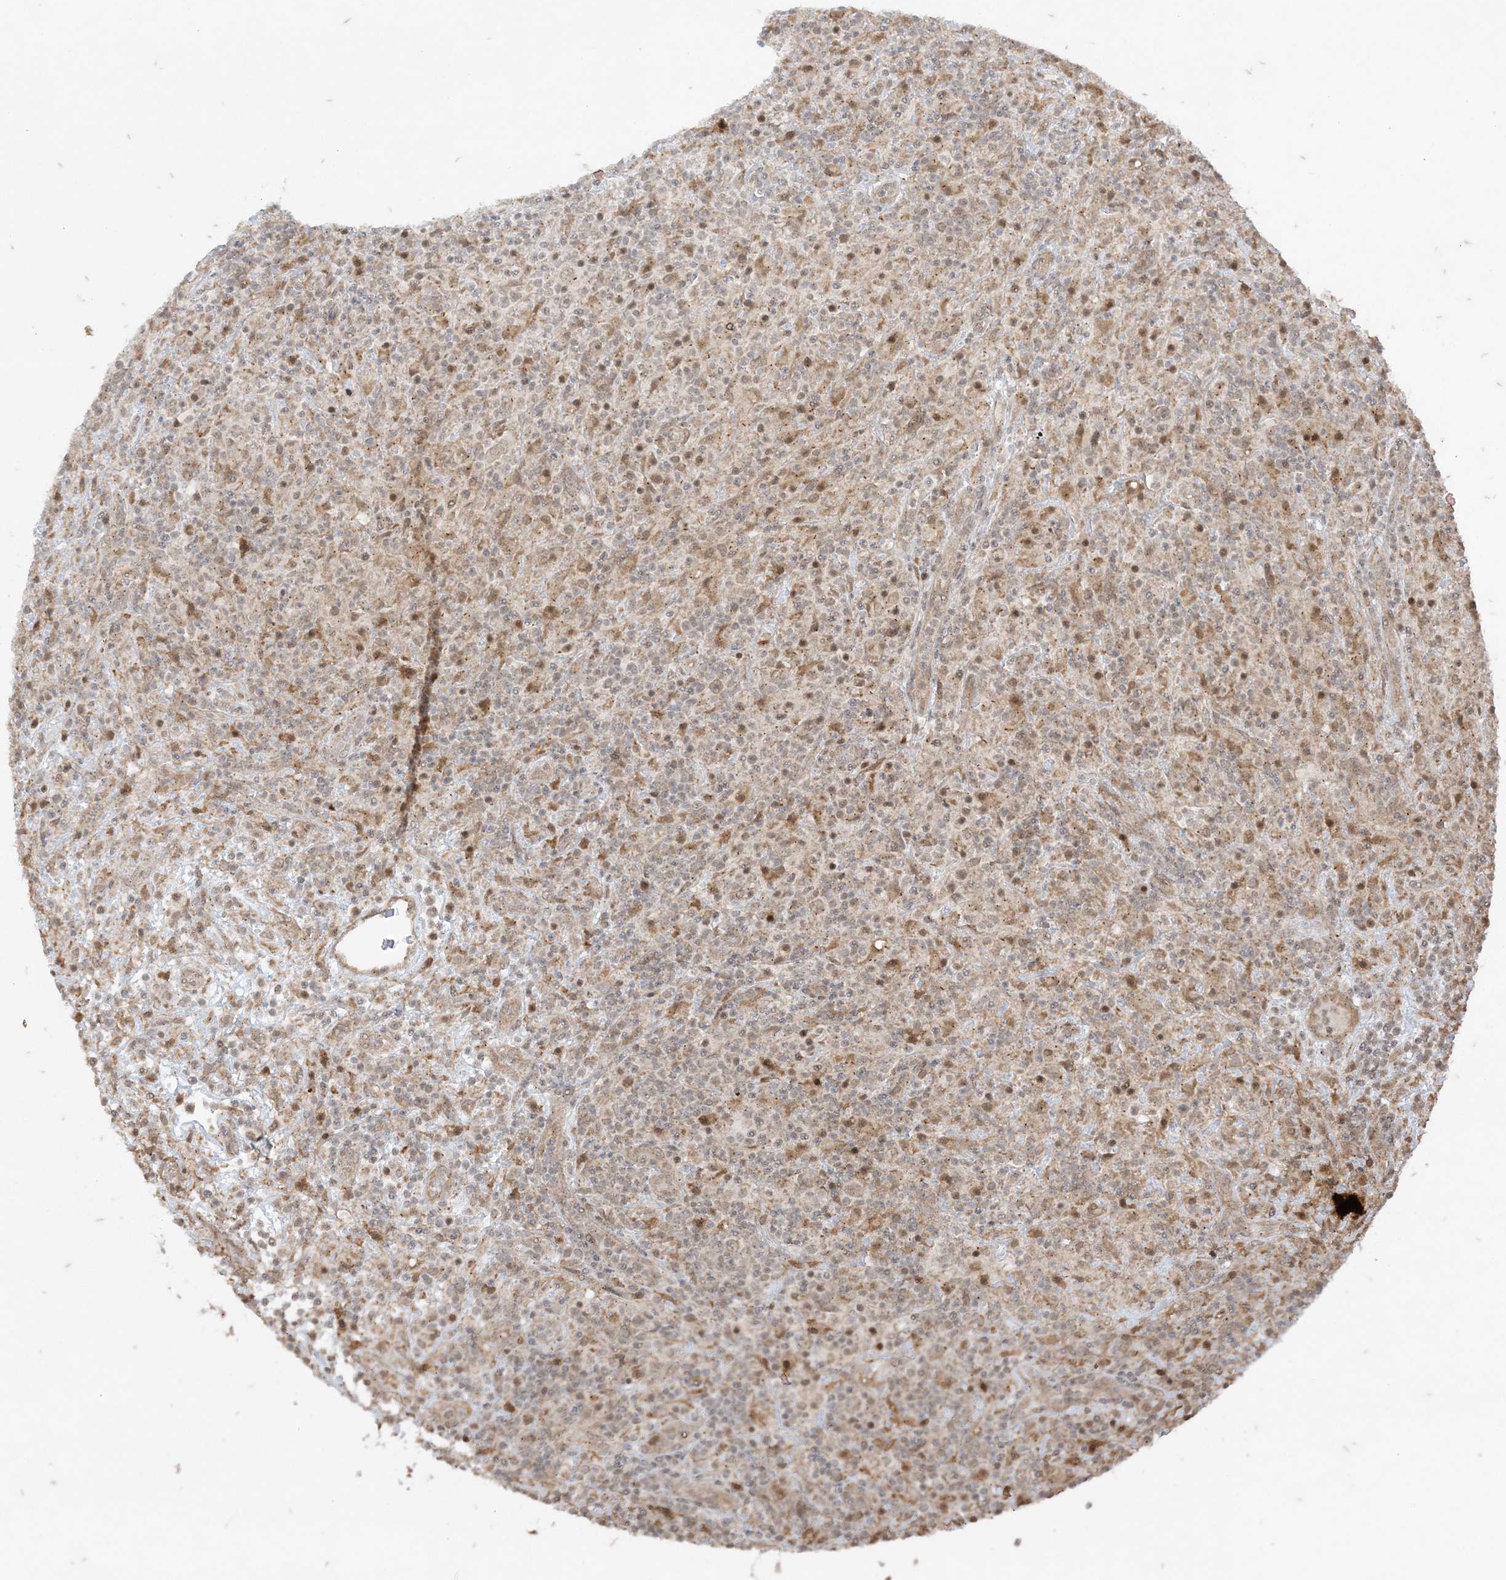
{"staining": {"intensity": "negative", "quantity": "none", "location": "none"}, "tissue": "lymphoma", "cell_type": "Tumor cells", "image_type": "cancer", "snomed": [{"axis": "morphology", "description": "Hodgkin's disease, NOS"}, {"axis": "topography", "description": "Lymph node"}], "caption": "The histopathology image exhibits no significant expression in tumor cells of lymphoma.", "gene": "RRAS", "patient": {"sex": "male", "age": 70}}